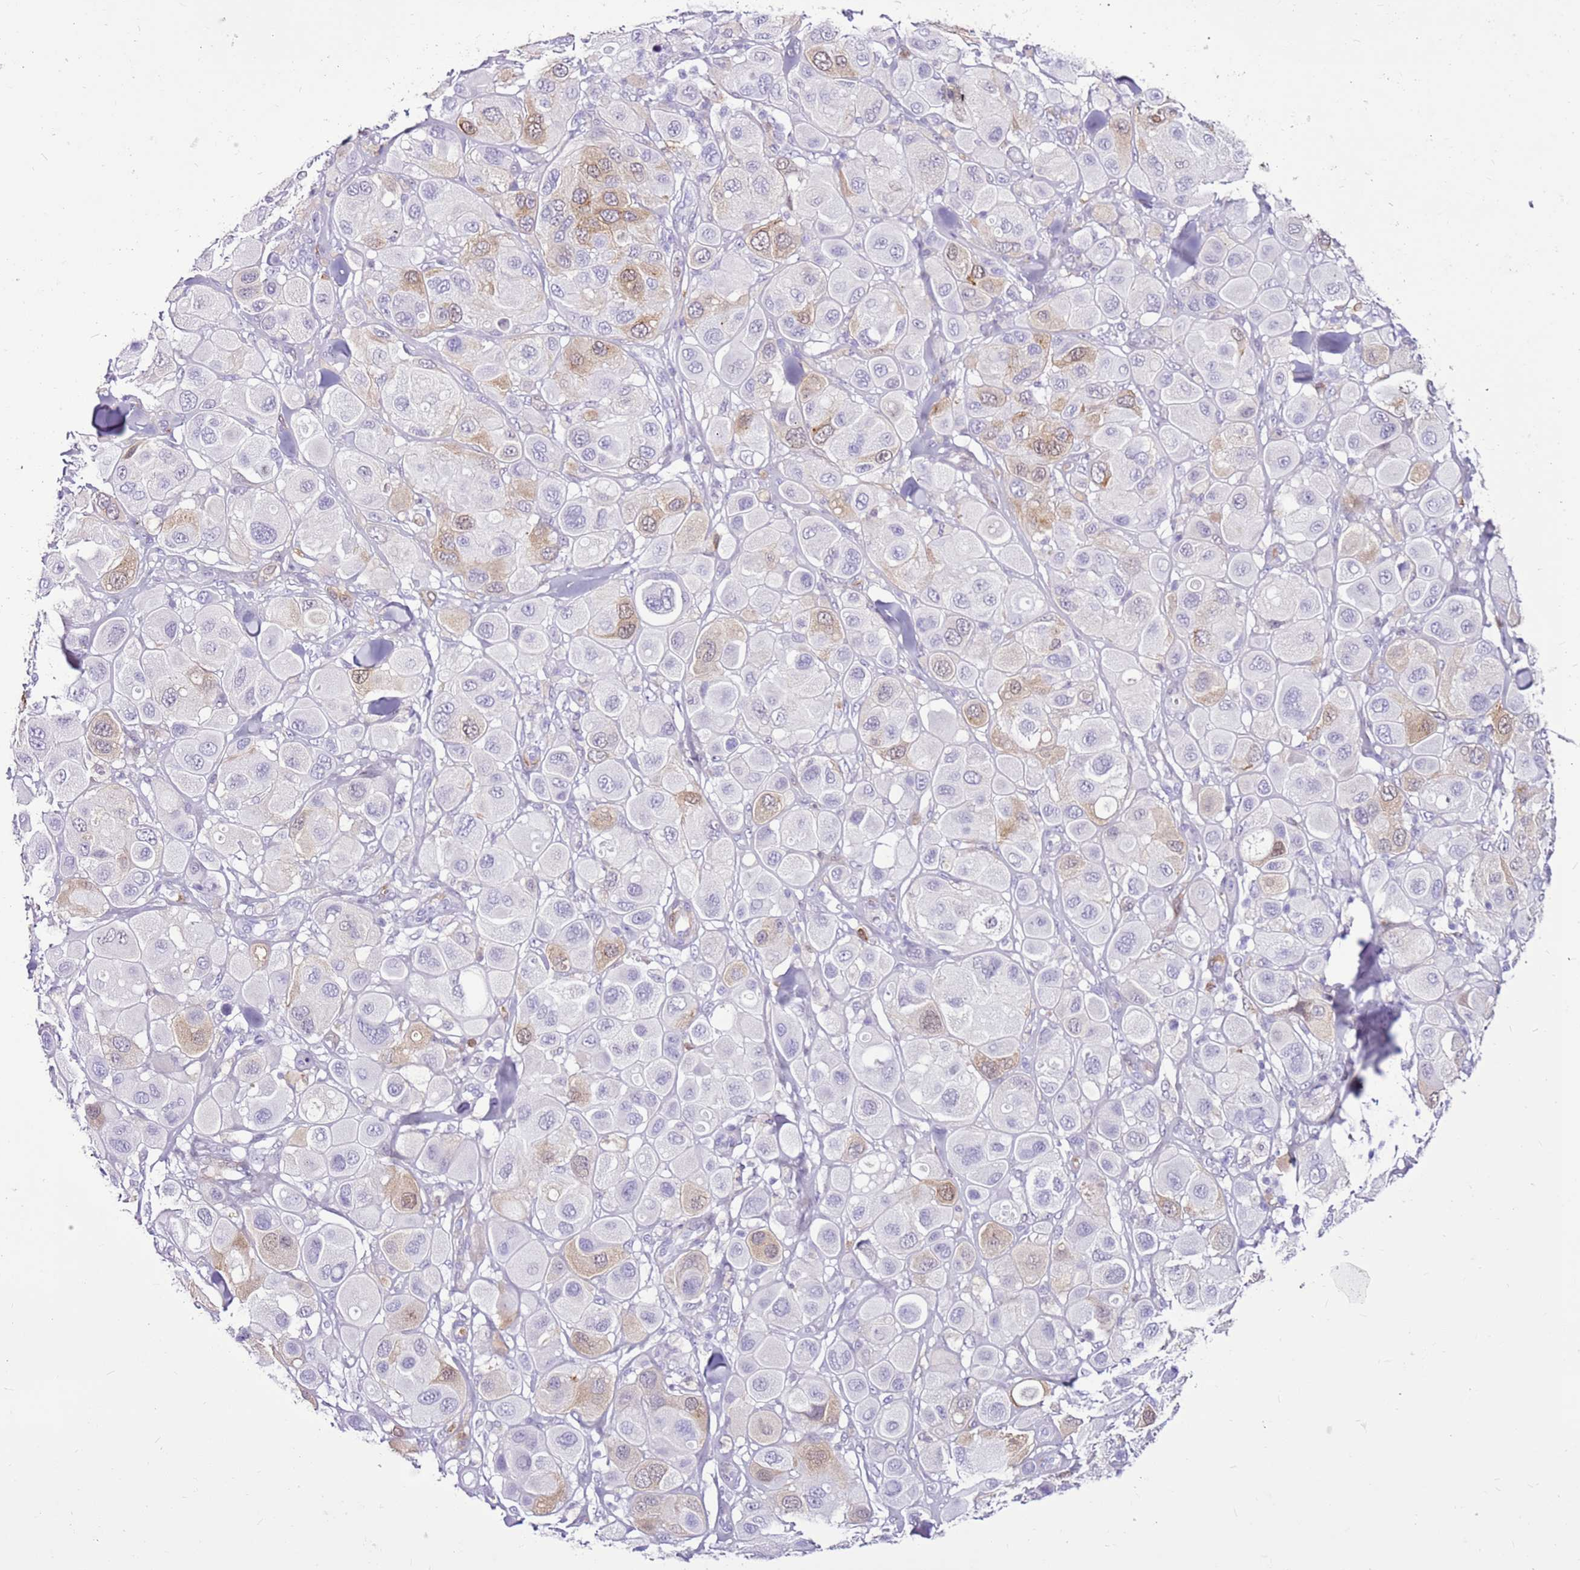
{"staining": {"intensity": "weak", "quantity": "<25%", "location": "cytoplasmic/membranous,nuclear"}, "tissue": "melanoma", "cell_type": "Tumor cells", "image_type": "cancer", "snomed": [{"axis": "morphology", "description": "Malignant melanoma, Metastatic site"}, {"axis": "topography", "description": "Skin"}], "caption": "This is an immunohistochemistry (IHC) micrograph of malignant melanoma (metastatic site). There is no positivity in tumor cells.", "gene": "SPC25", "patient": {"sex": "male", "age": 41}}